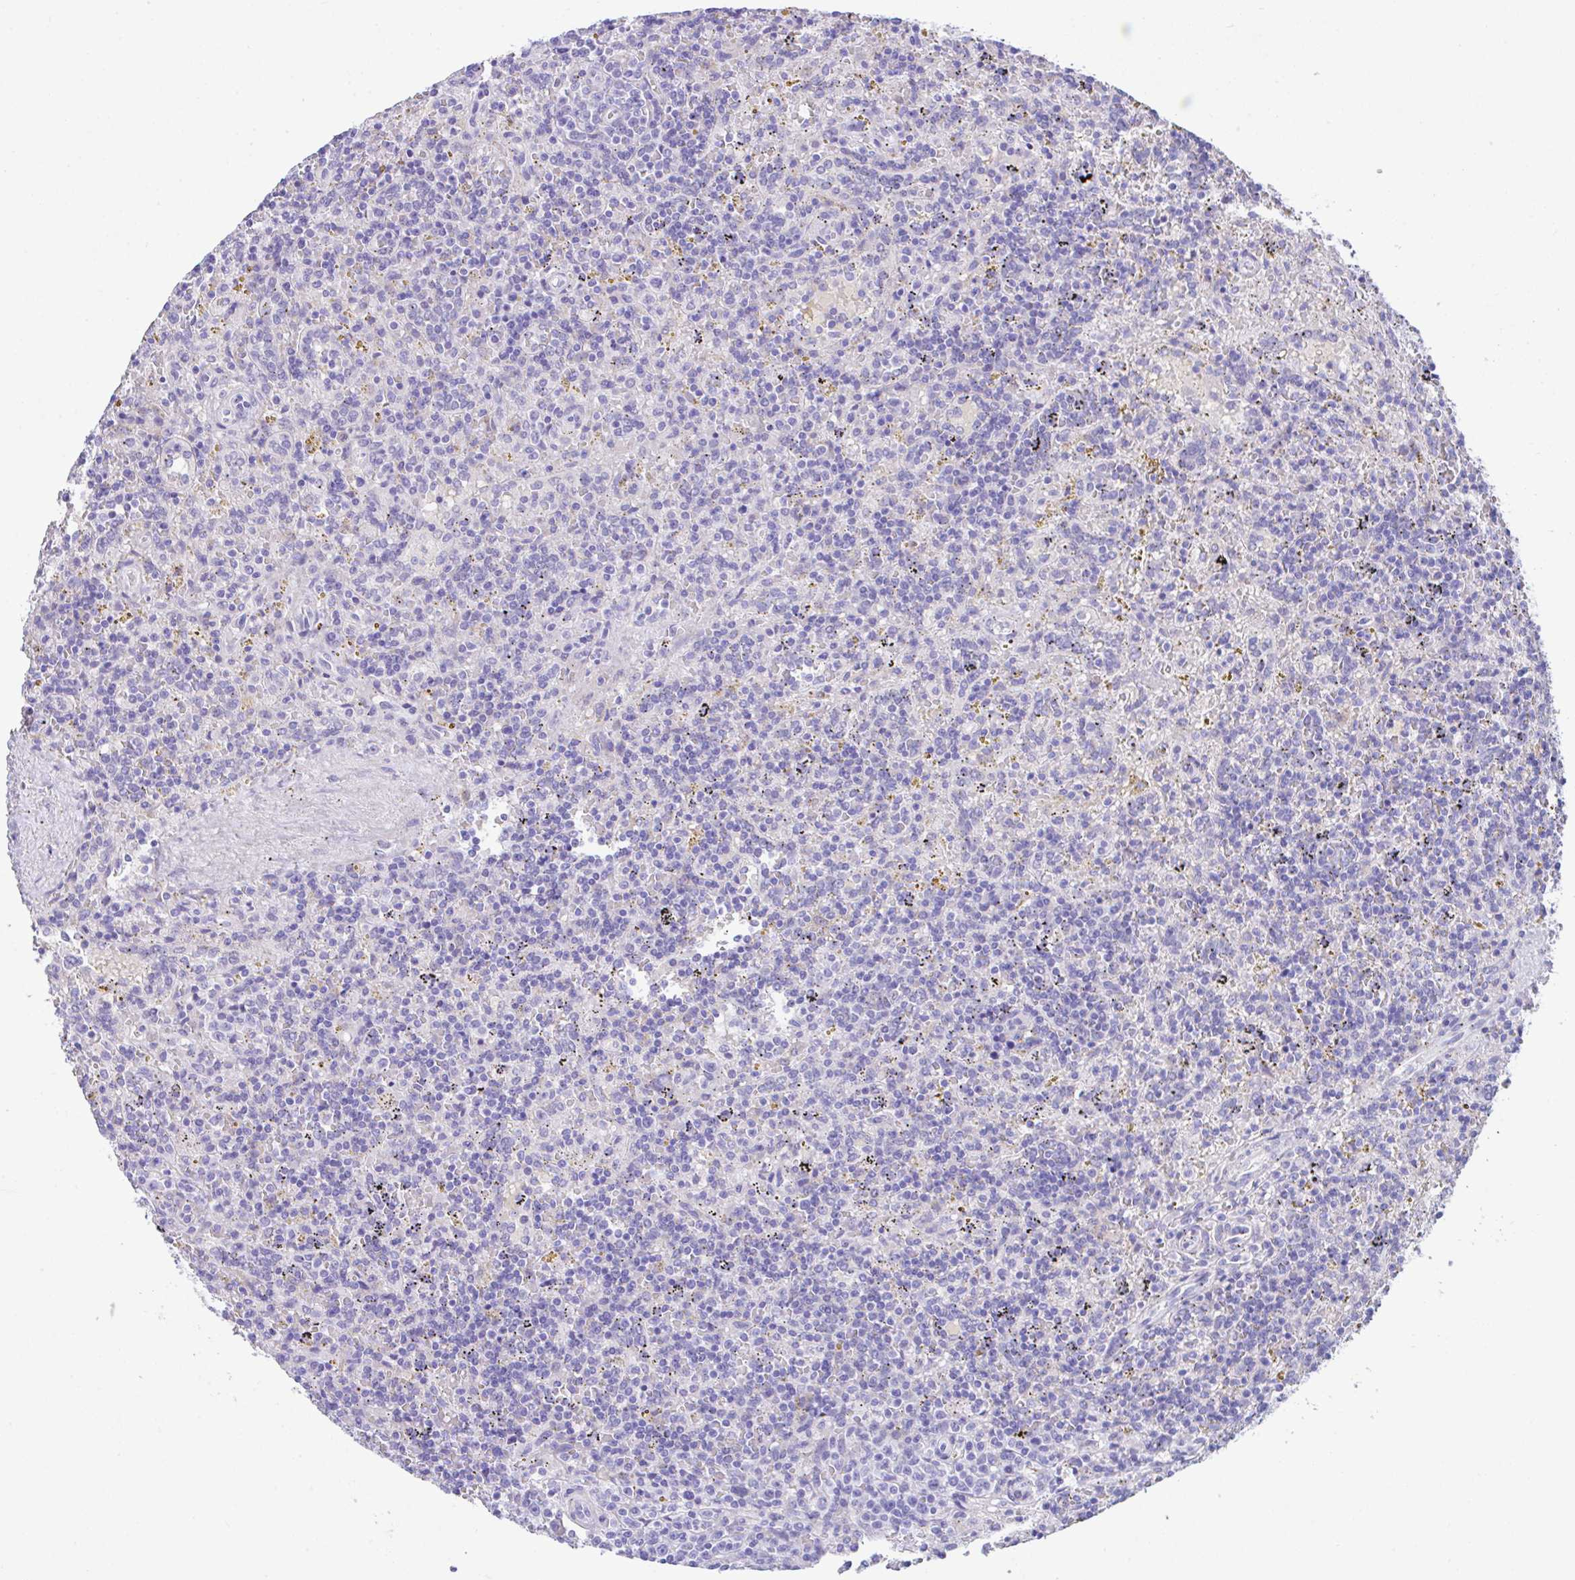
{"staining": {"intensity": "negative", "quantity": "none", "location": "none"}, "tissue": "lymphoma", "cell_type": "Tumor cells", "image_type": "cancer", "snomed": [{"axis": "morphology", "description": "Malignant lymphoma, non-Hodgkin's type, Low grade"}, {"axis": "topography", "description": "Spleen"}], "caption": "DAB immunohistochemical staining of human malignant lymphoma, non-Hodgkin's type (low-grade) reveals no significant expression in tumor cells. (IHC, brightfield microscopy, high magnification).", "gene": "SLC16A6", "patient": {"sex": "male", "age": 67}}